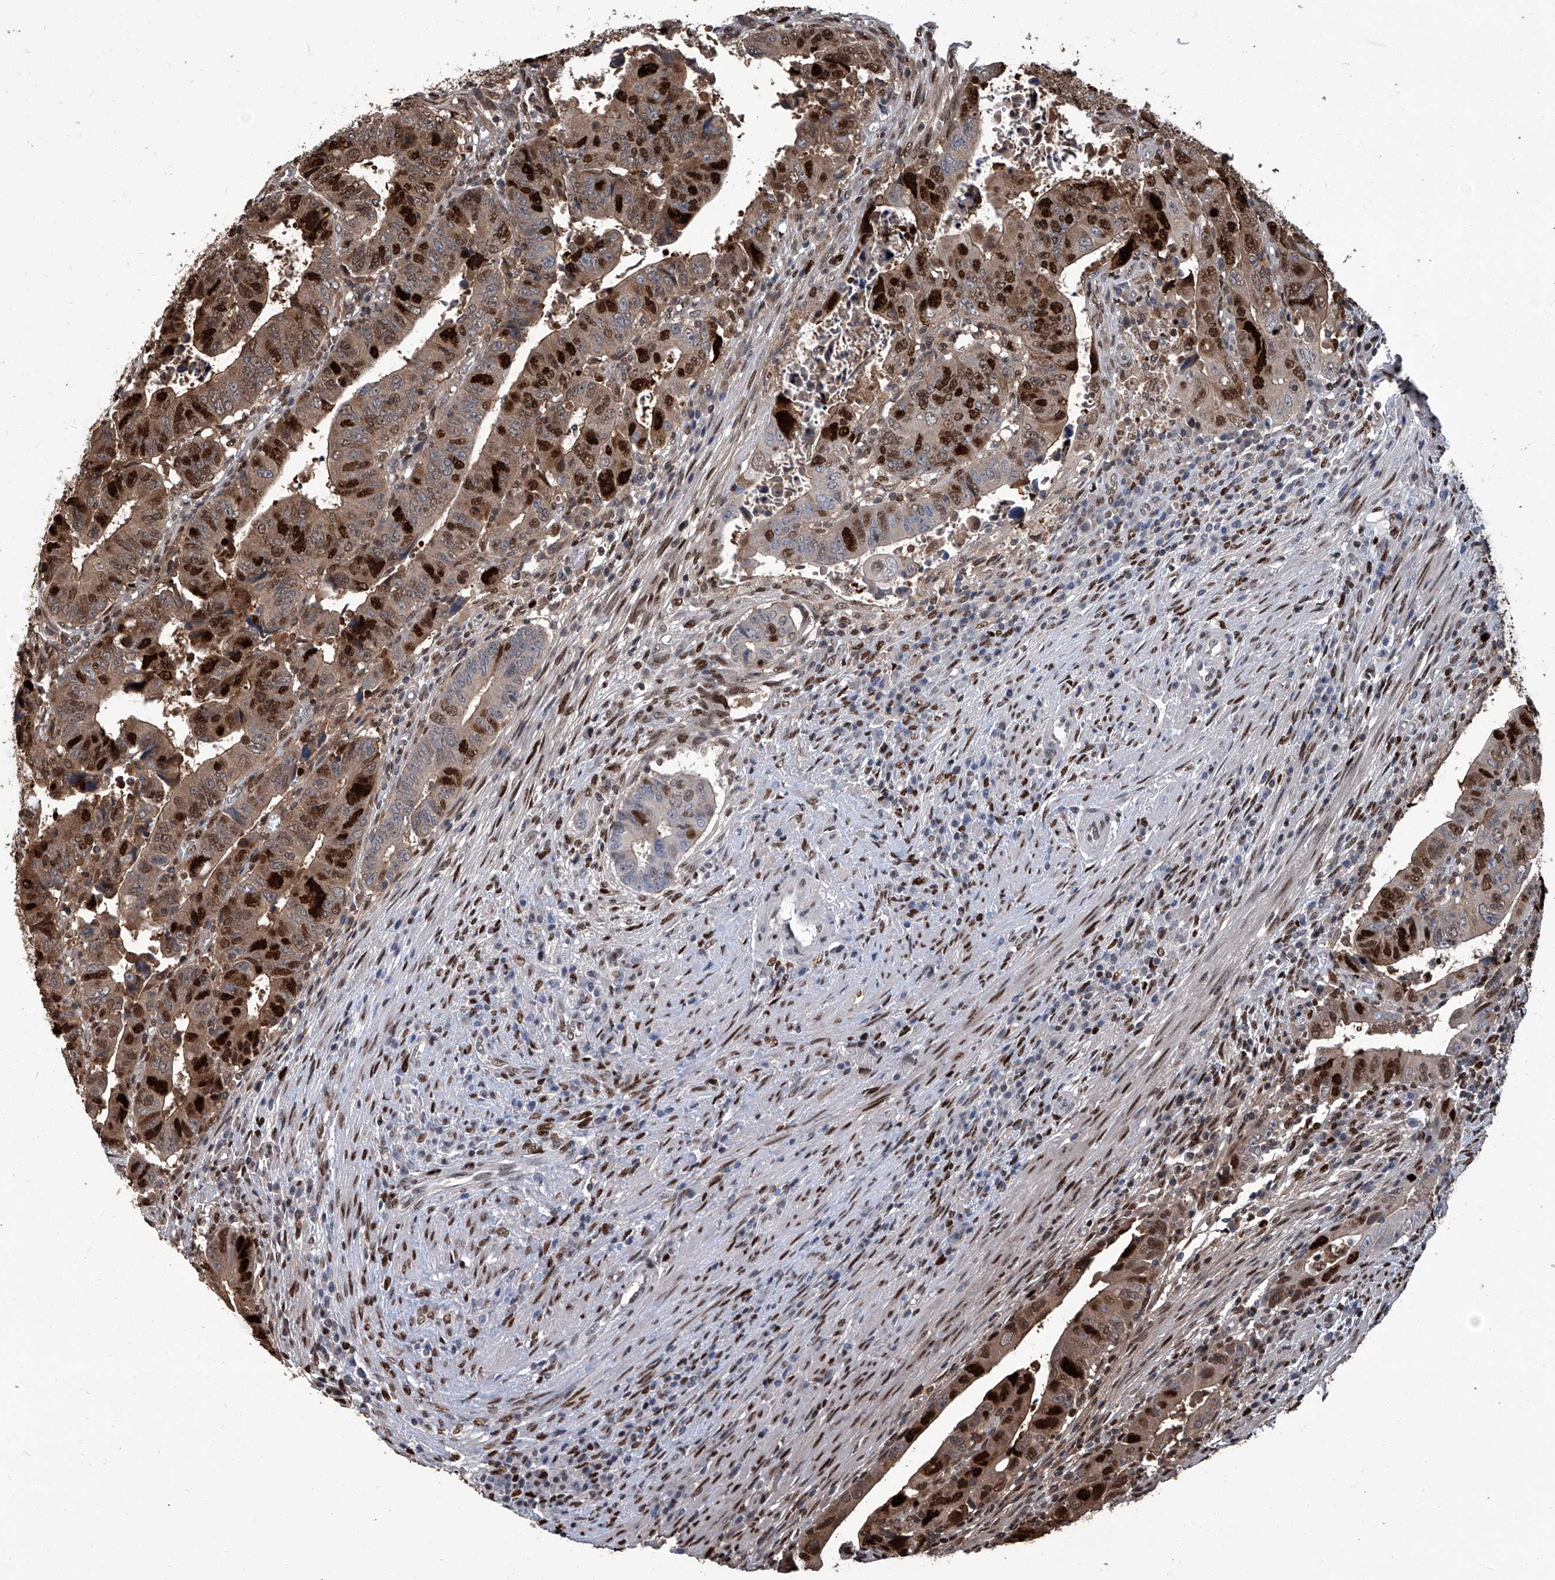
{"staining": {"intensity": "strong", "quantity": ">75%", "location": "cytoplasmic/membranous,nuclear"}, "tissue": "colorectal cancer", "cell_type": "Tumor cells", "image_type": "cancer", "snomed": [{"axis": "morphology", "description": "Normal tissue, NOS"}, {"axis": "morphology", "description": "Adenocarcinoma, NOS"}, {"axis": "topography", "description": "Rectum"}], "caption": "Immunohistochemical staining of adenocarcinoma (colorectal) displays high levels of strong cytoplasmic/membranous and nuclear positivity in approximately >75% of tumor cells.", "gene": "PCNA", "patient": {"sex": "female", "age": 65}}